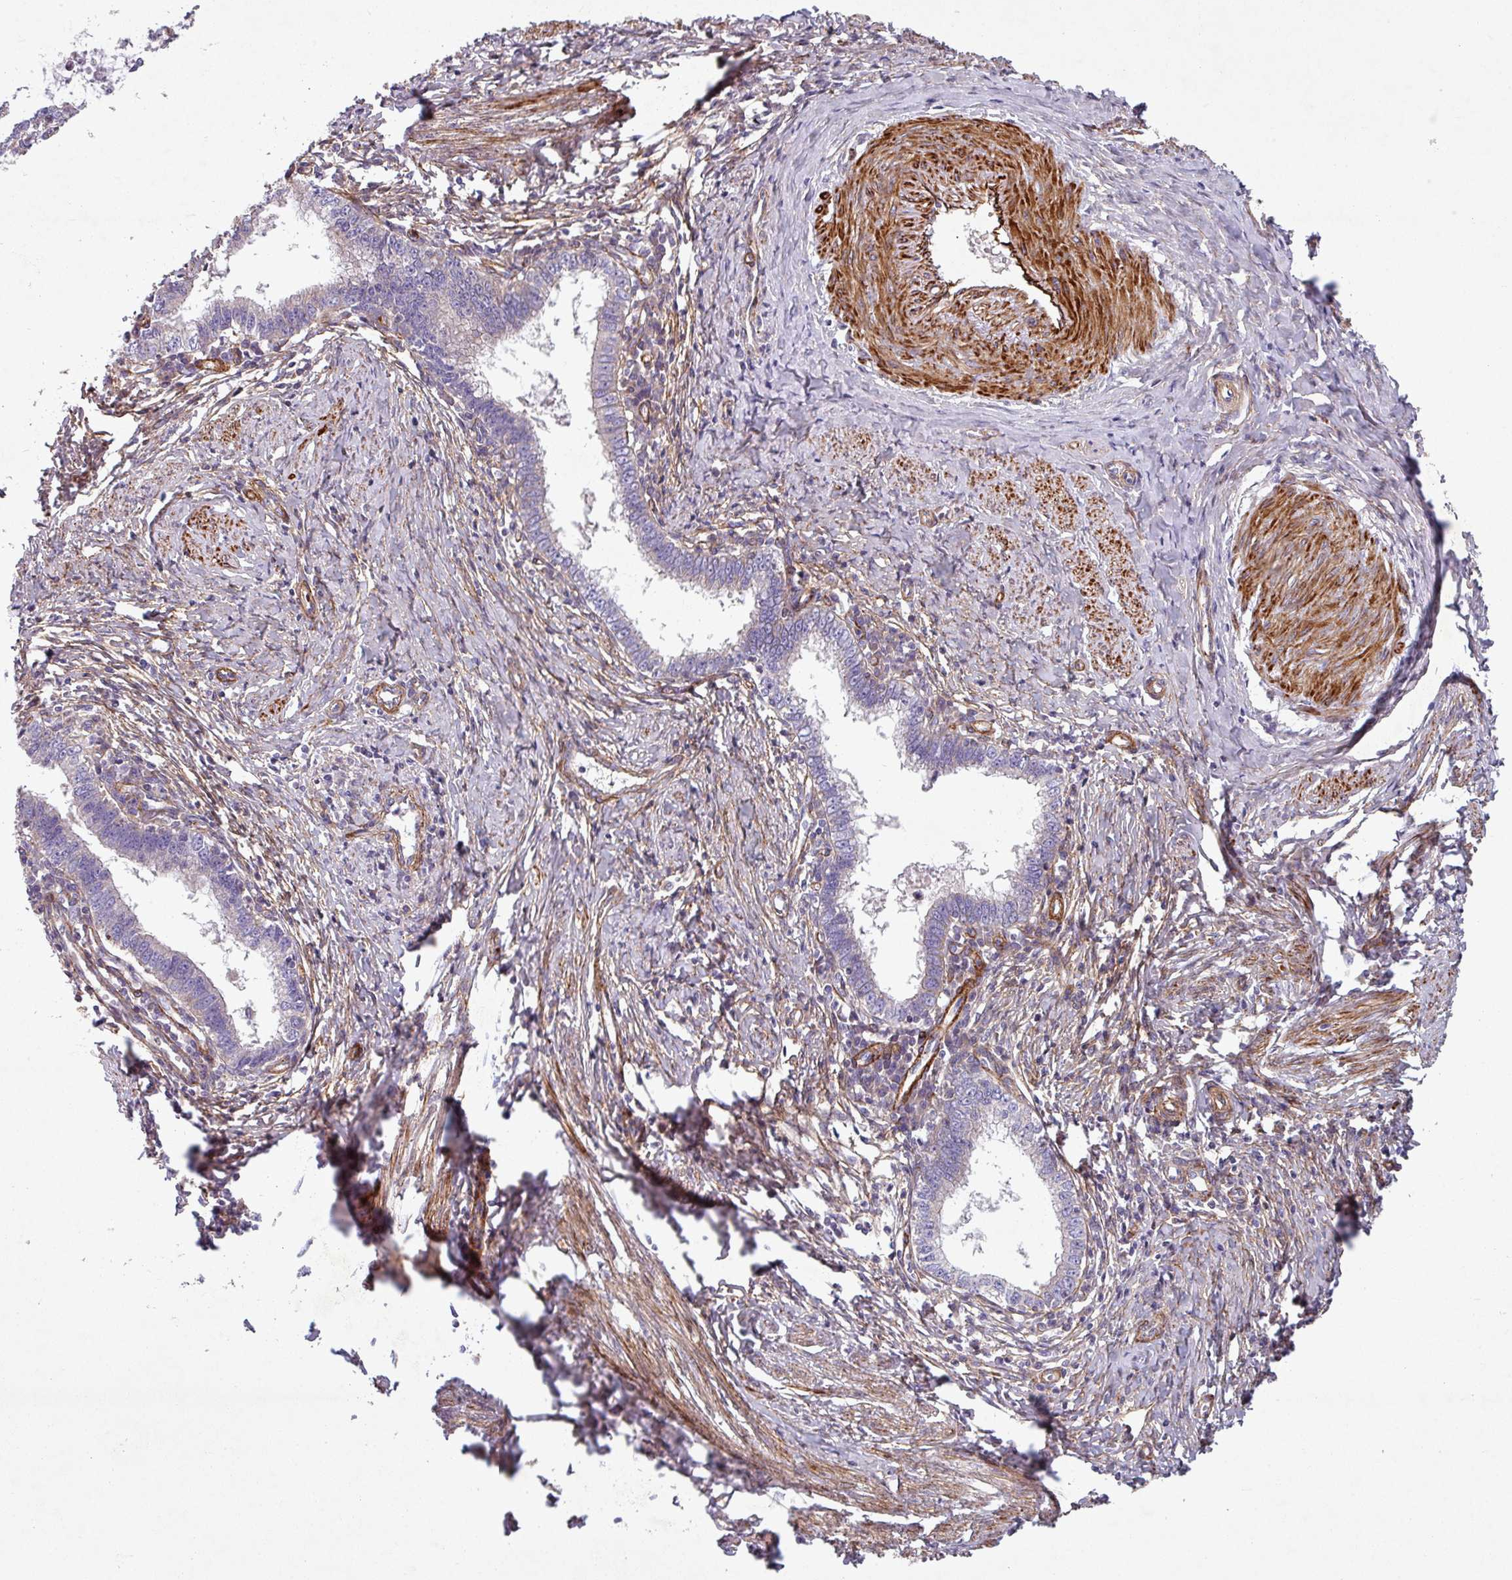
{"staining": {"intensity": "weak", "quantity": "<25%", "location": "cytoplasmic/membranous"}, "tissue": "cervical cancer", "cell_type": "Tumor cells", "image_type": "cancer", "snomed": [{"axis": "morphology", "description": "Adenocarcinoma, NOS"}, {"axis": "topography", "description": "Cervix"}], "caption": "Tumor cells are negative for brown protein staining in cervical cancer (adenocarcinoma).", "gene": "ATP2C2", "patient": {"sex": "female", "age": 36}}